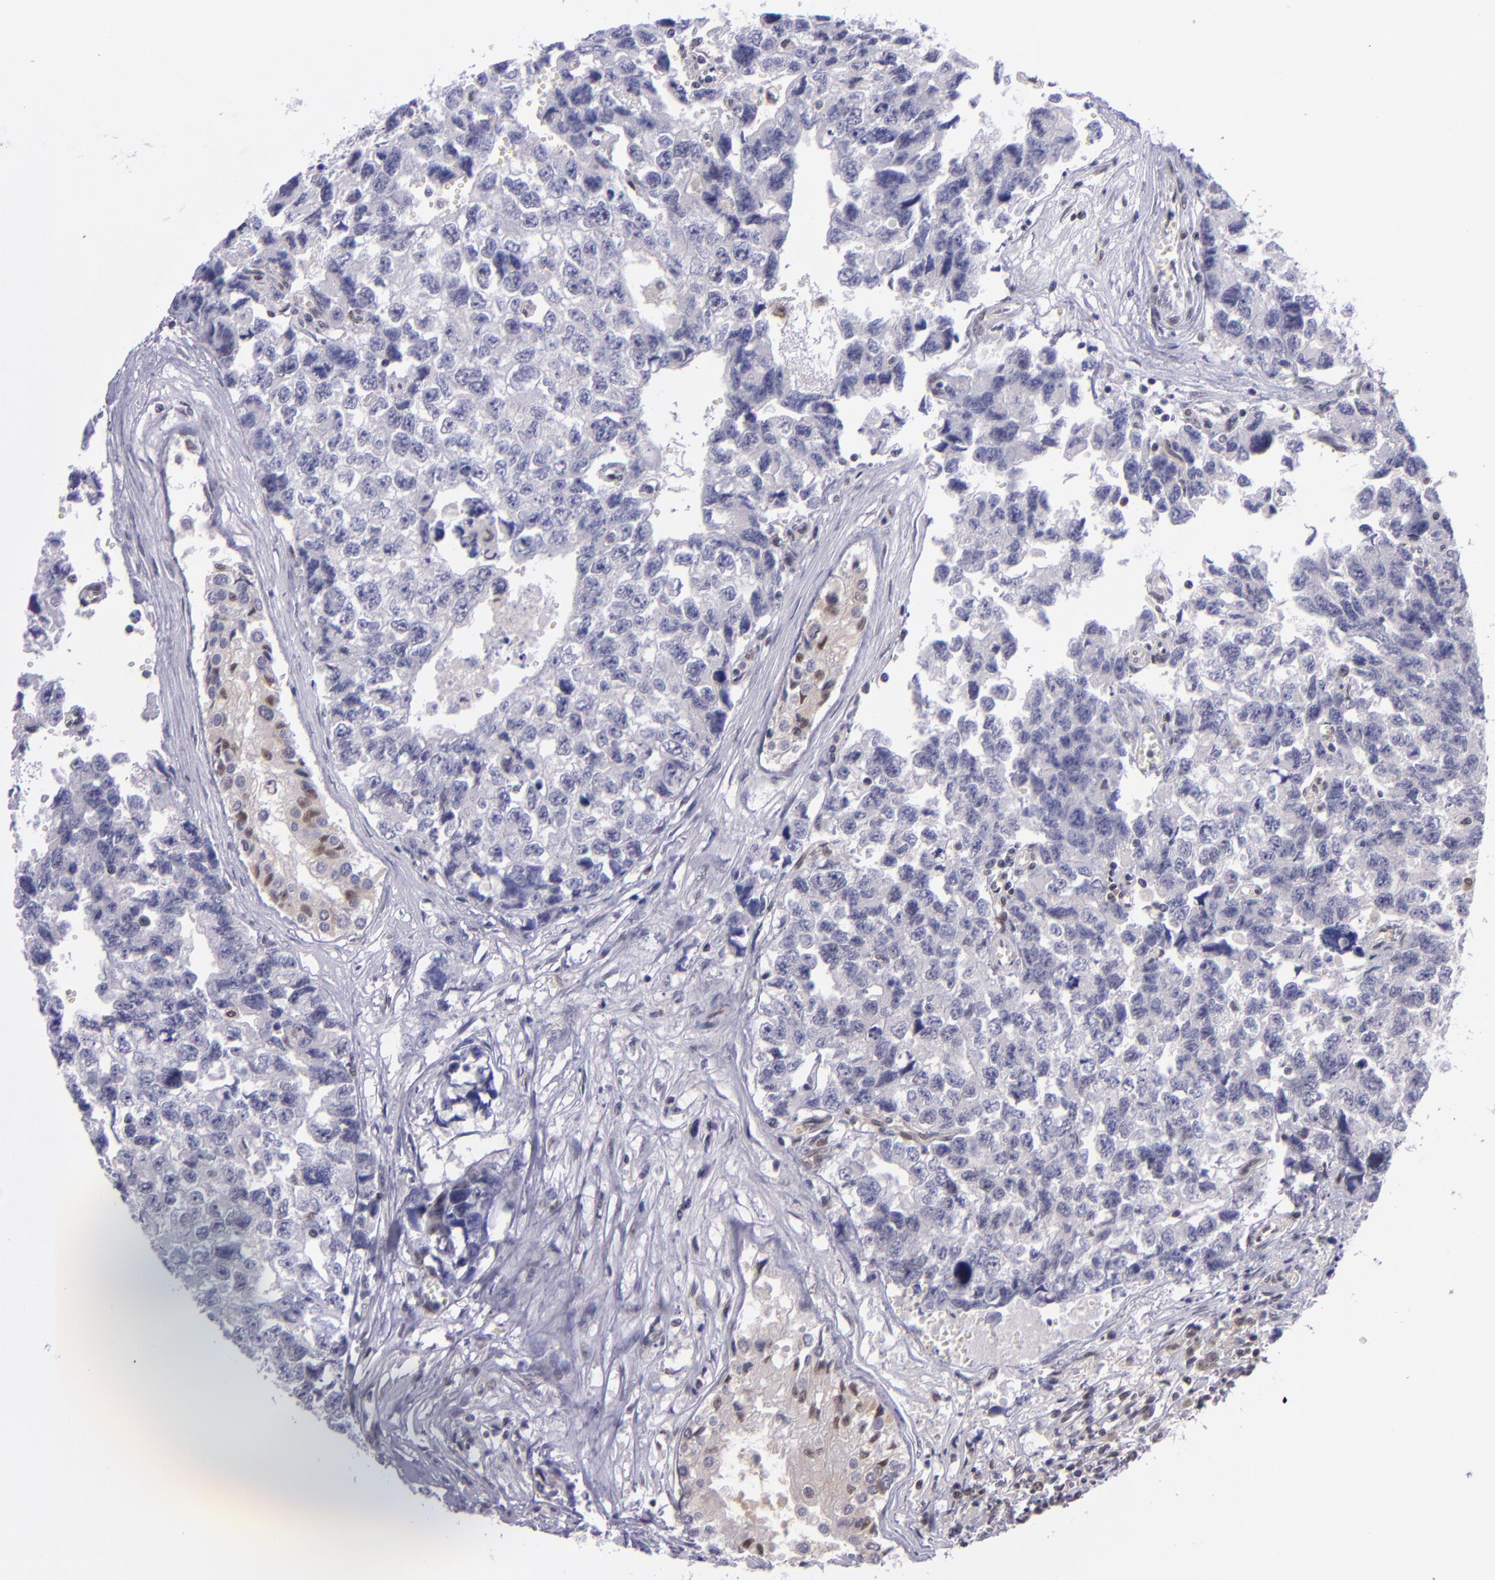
{"staining": {"intensity": "negative", "quantity": "none", "location": "none"}, "tissue": "testis cancer", "cell_type": "Tumor cells", "image_type": "cancer", "snomed": [{"axis": "morphology", "description": "Carcinoma, Embryonal, NOS"}, {"axis": "topography", "description": "Testis"}], "caption": "There is no significant staining in tumor cells of embryonal carcinoma (testis).", "gene": "BAG1", "patient": {"sex": "male", "age": 31}}